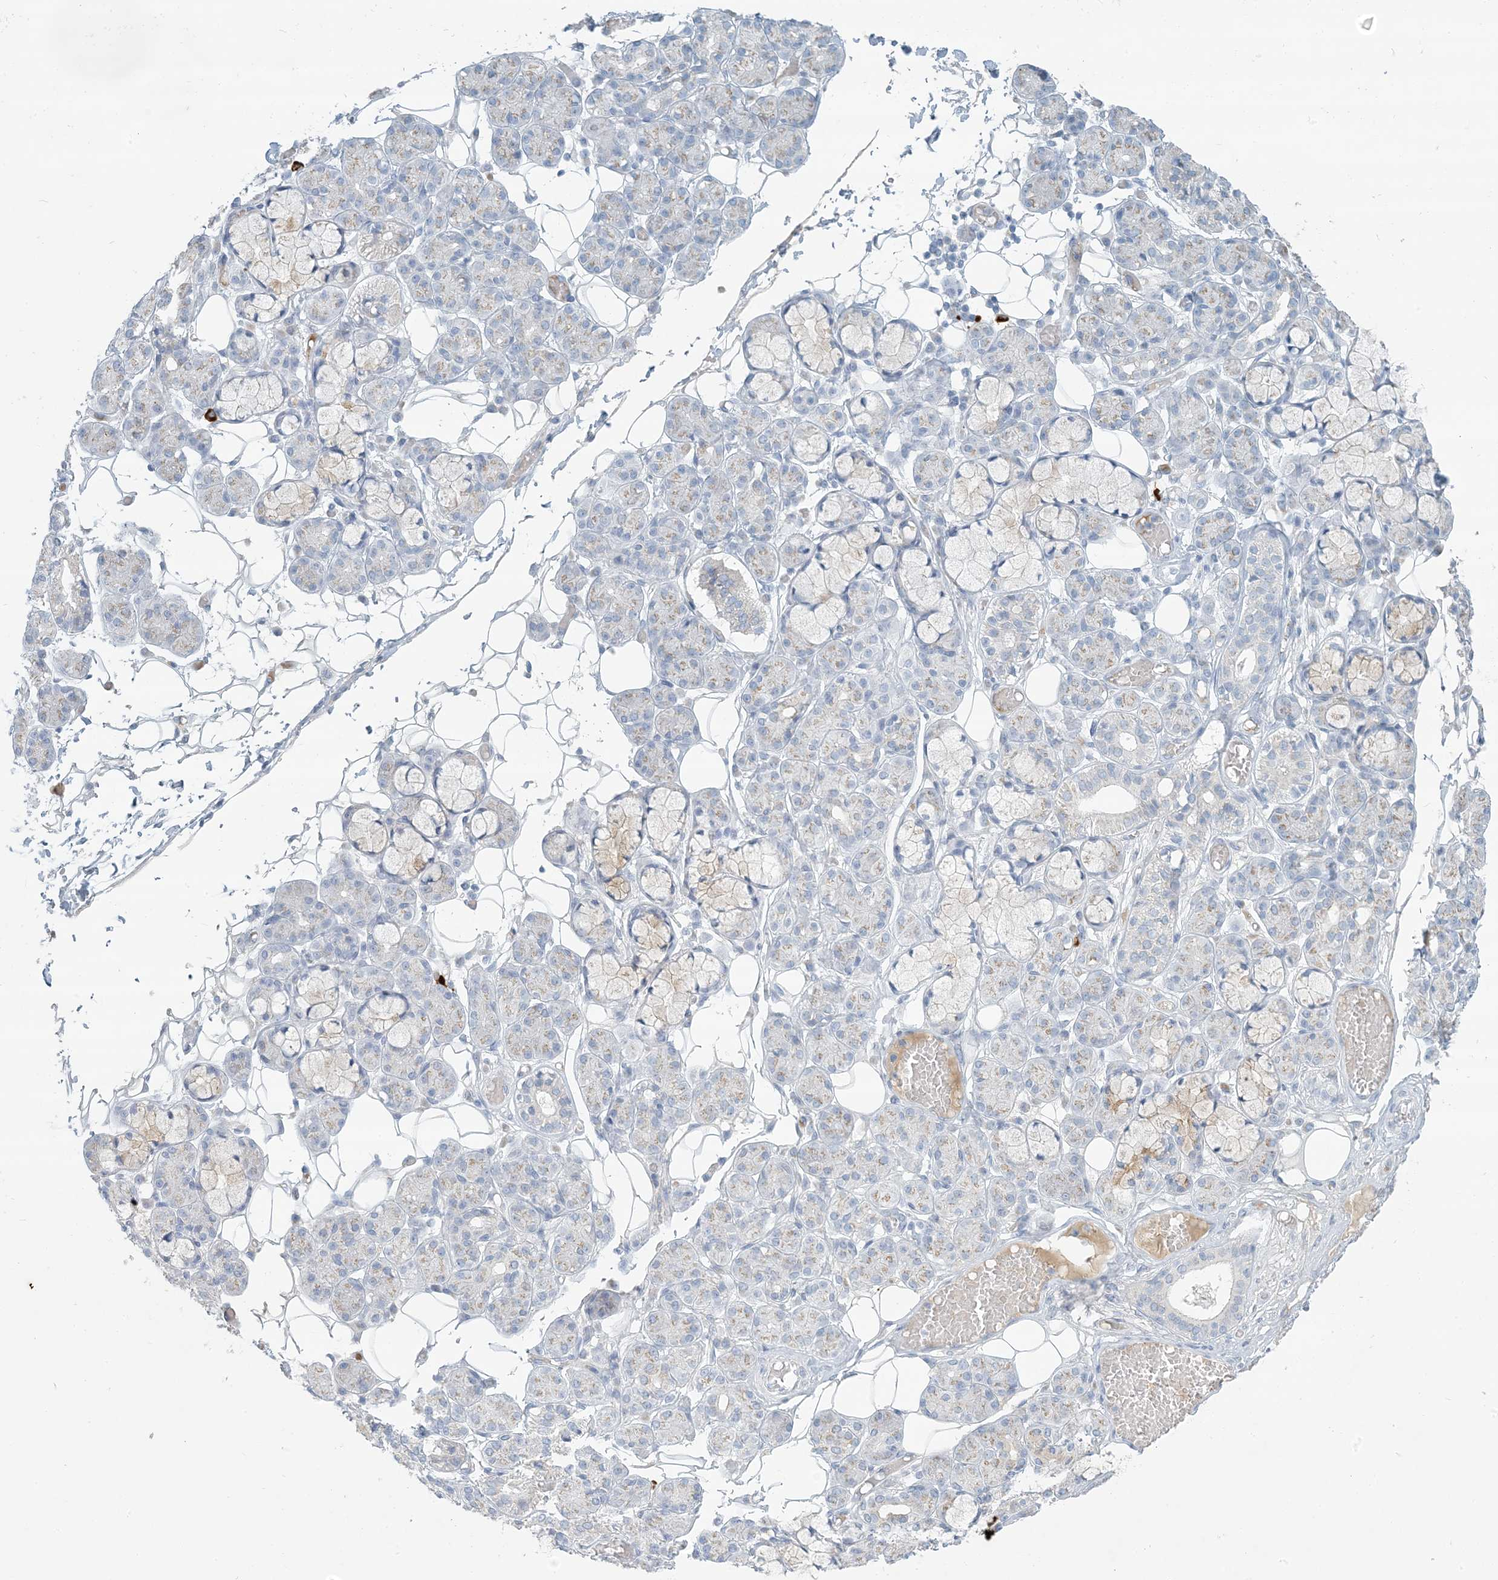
{"staining": {"intensity": "weak", "quantity": "25%-75%", "location": "cytoplasmic/membranous"}, "tissue": "salivary gland", "cell_type": "Glandular cells", "image_type": "normal", "snomed": [{"axis": "morphology", "description": "Normal tissue, NOS"}, {"axis": "topography", "description": "Salivary gland"}], "caption": "A histopathology image of human salivary gland stained for a protein reveals weak cytoplasmic/membranous brown staining in glandular cells.", "gene": "SCML1", "patient": {"sex": "male", "age": 63}}